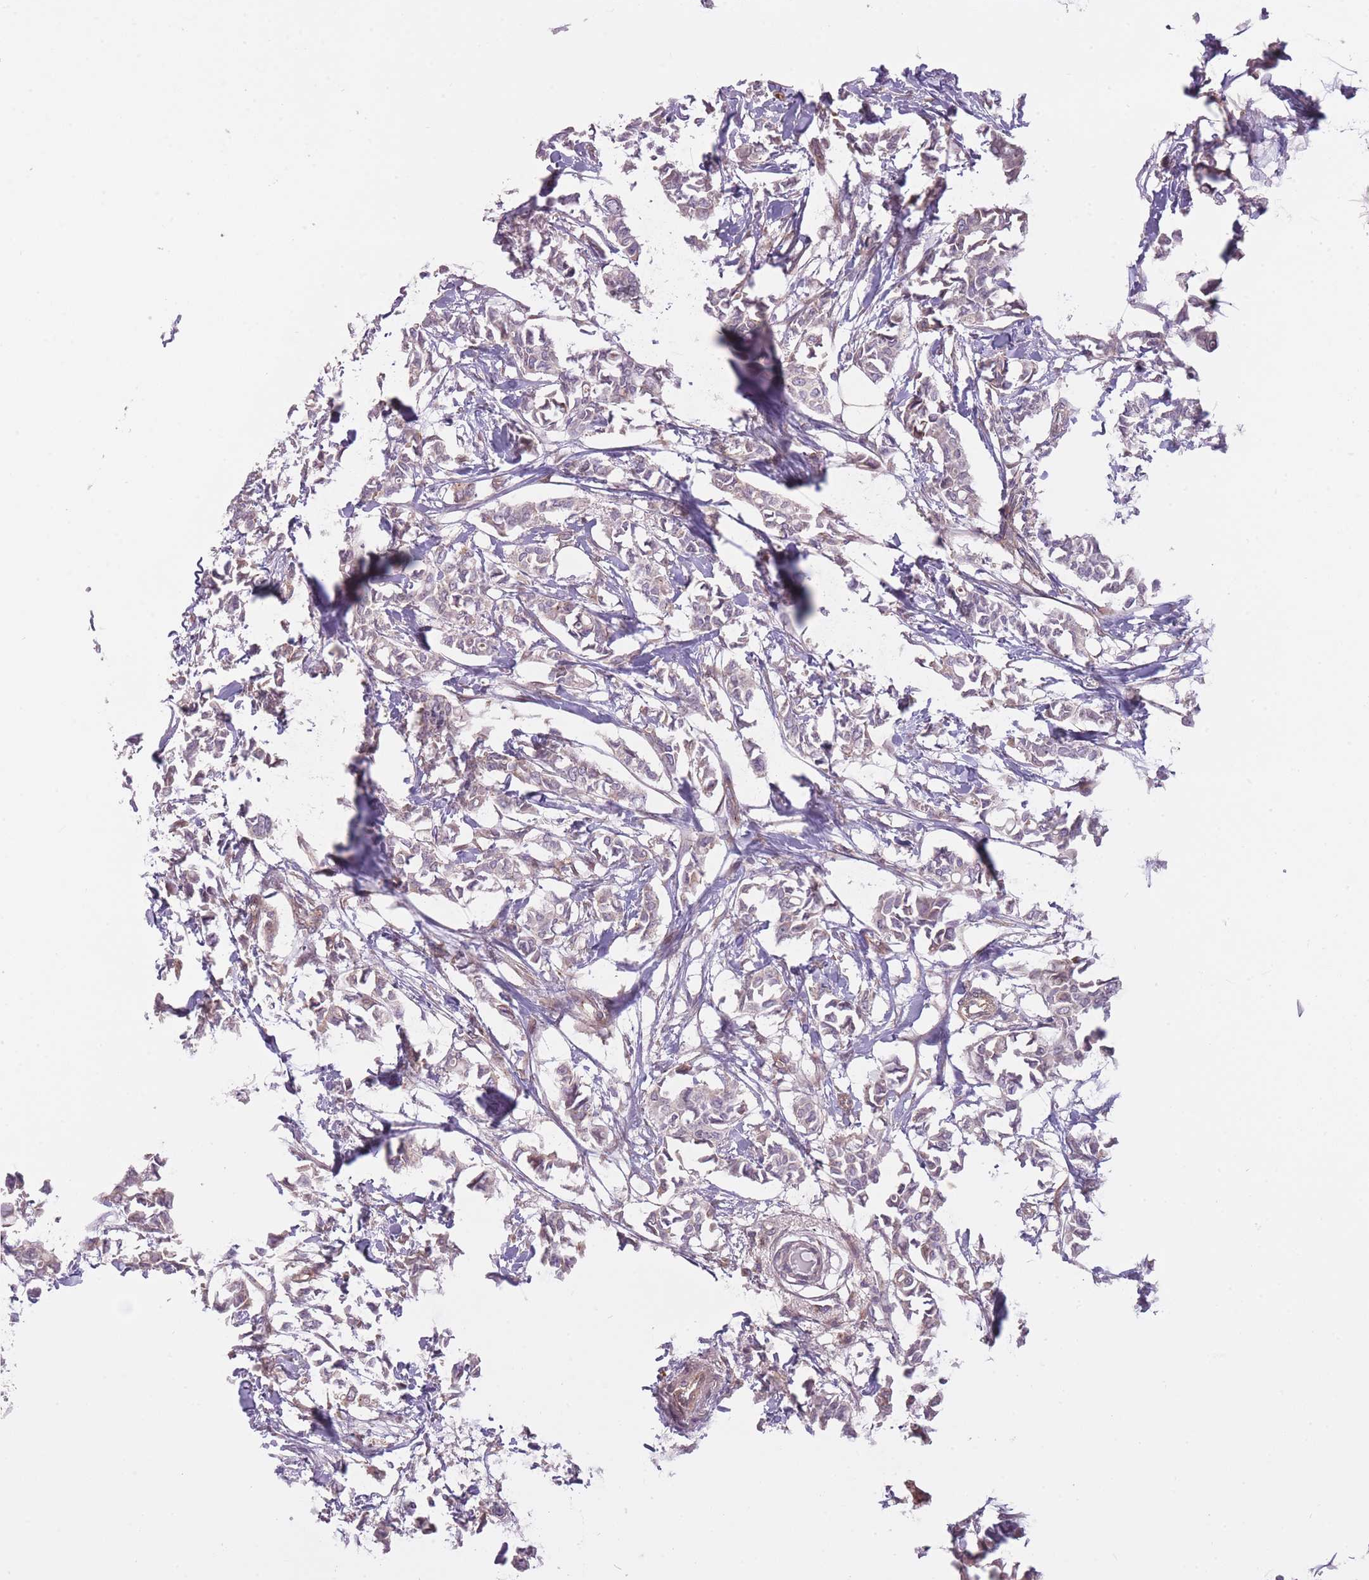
{"staining": {"intensity": "weak", "quantity": "25%-75%", "location": "cytoplasmic/membranous"}, "tissue": "breast cancer", "cell_type": "Tumor cells", "image_type": "cancer", "snomed": [{"axis": "morphology", "description": "Duct carcinoma"}, {"axis": "topography", "description": "Breast"}], "caption": "Weak cytoplasmic/membranous positivity is appreciated in about 25%-75% of tumor cells in breast cancer (infiltrating ductal carcinoma). Nuclei are stained in blue.", "gene": "PGRMC2", "patient": {"sex": "female", "age": 41}}